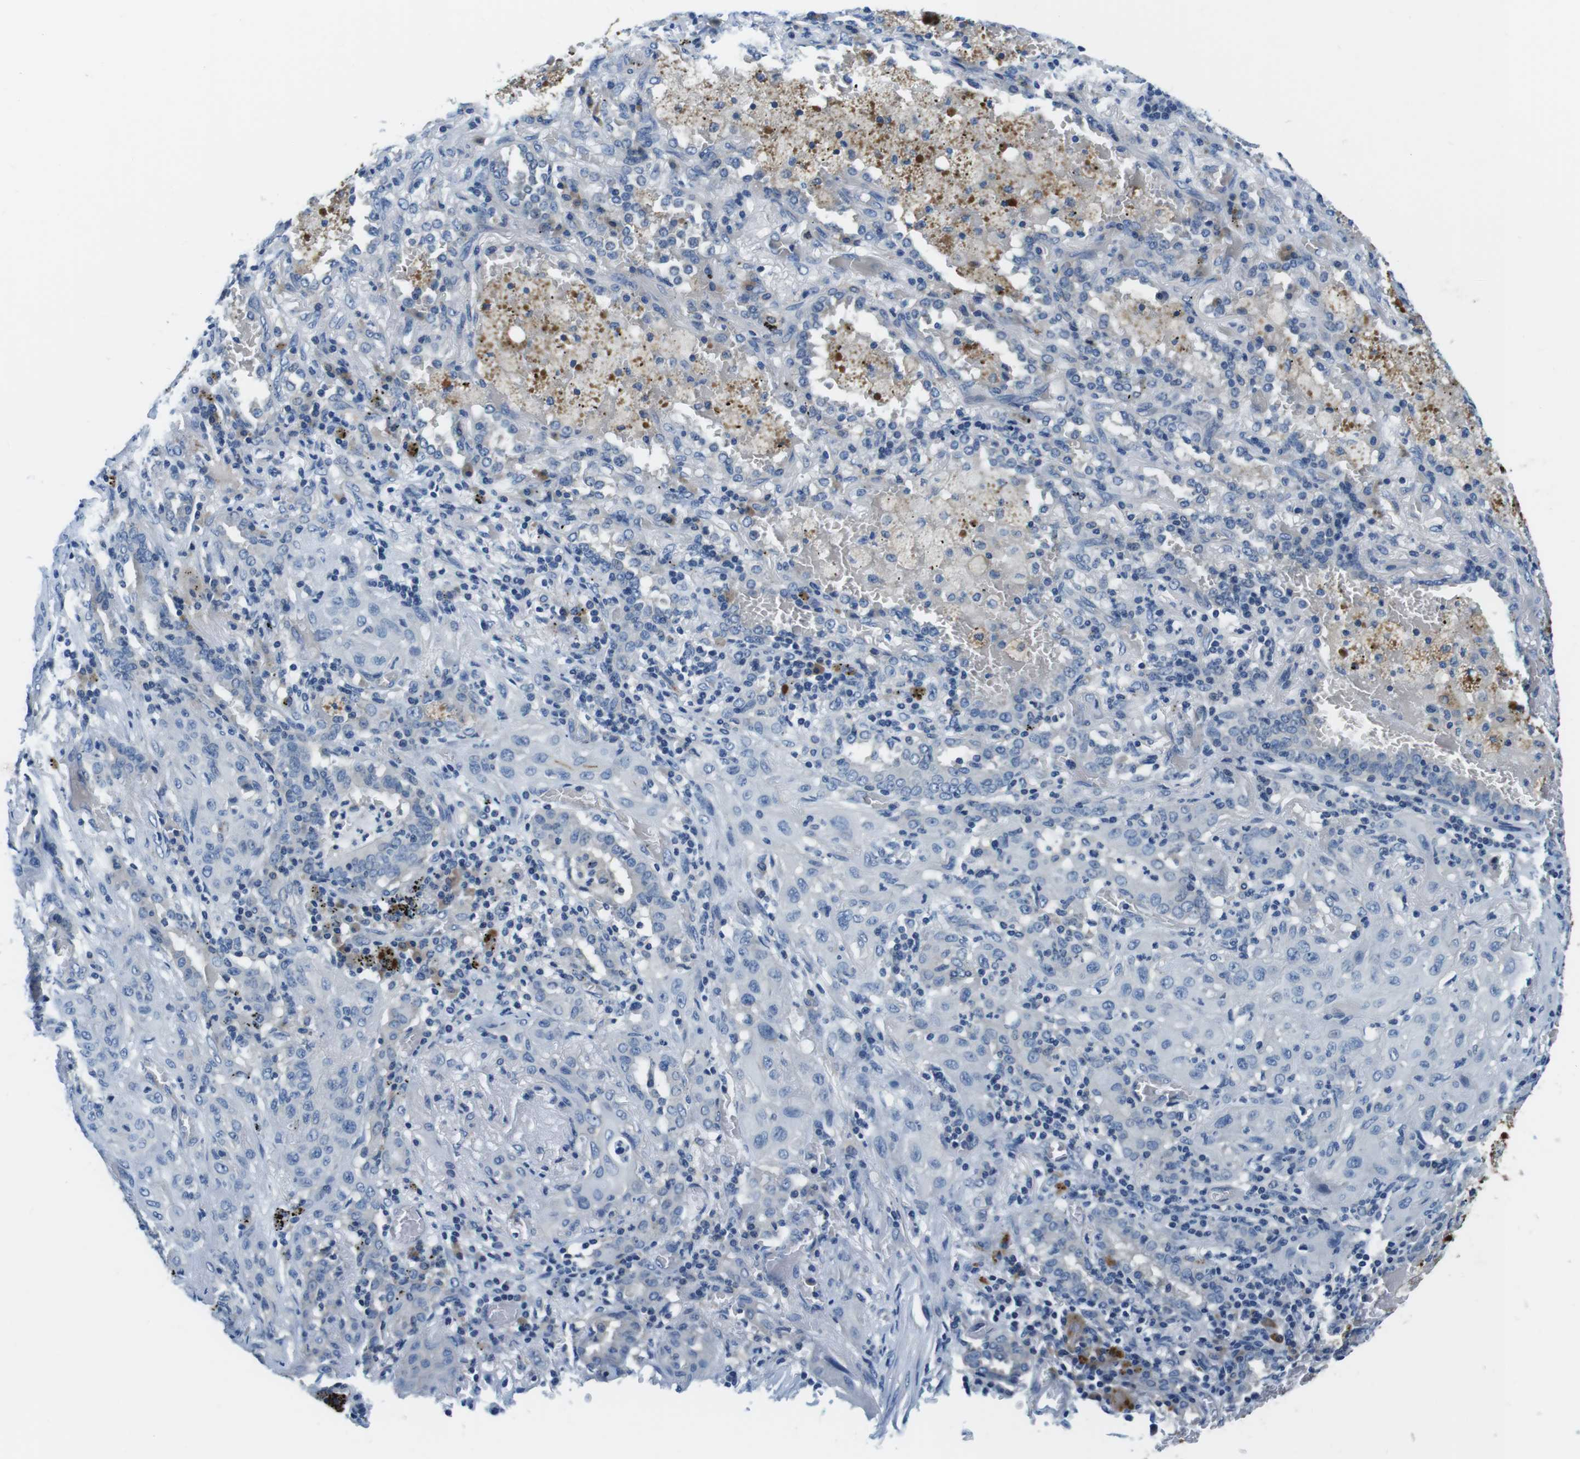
{"staining": {"intensity": "negative", "quantity": "none", "location": "none"}, "tissue": "lung cancer", "cell_type": "Tumor cells", "image_type": "cancer", "snomed": [{"axis": "morphology", "description": "Squamous cell carcinoma, NOS"}, {"axis": "topography", "description": "Lung"}], "caption": "Lung cancer (squamous cell carcinoma) was stained to show a protein in brown. There is no significant positivity in tumor cells.", "gene": "DENND4C", "patient": {"sex": "female", "age": 47}}